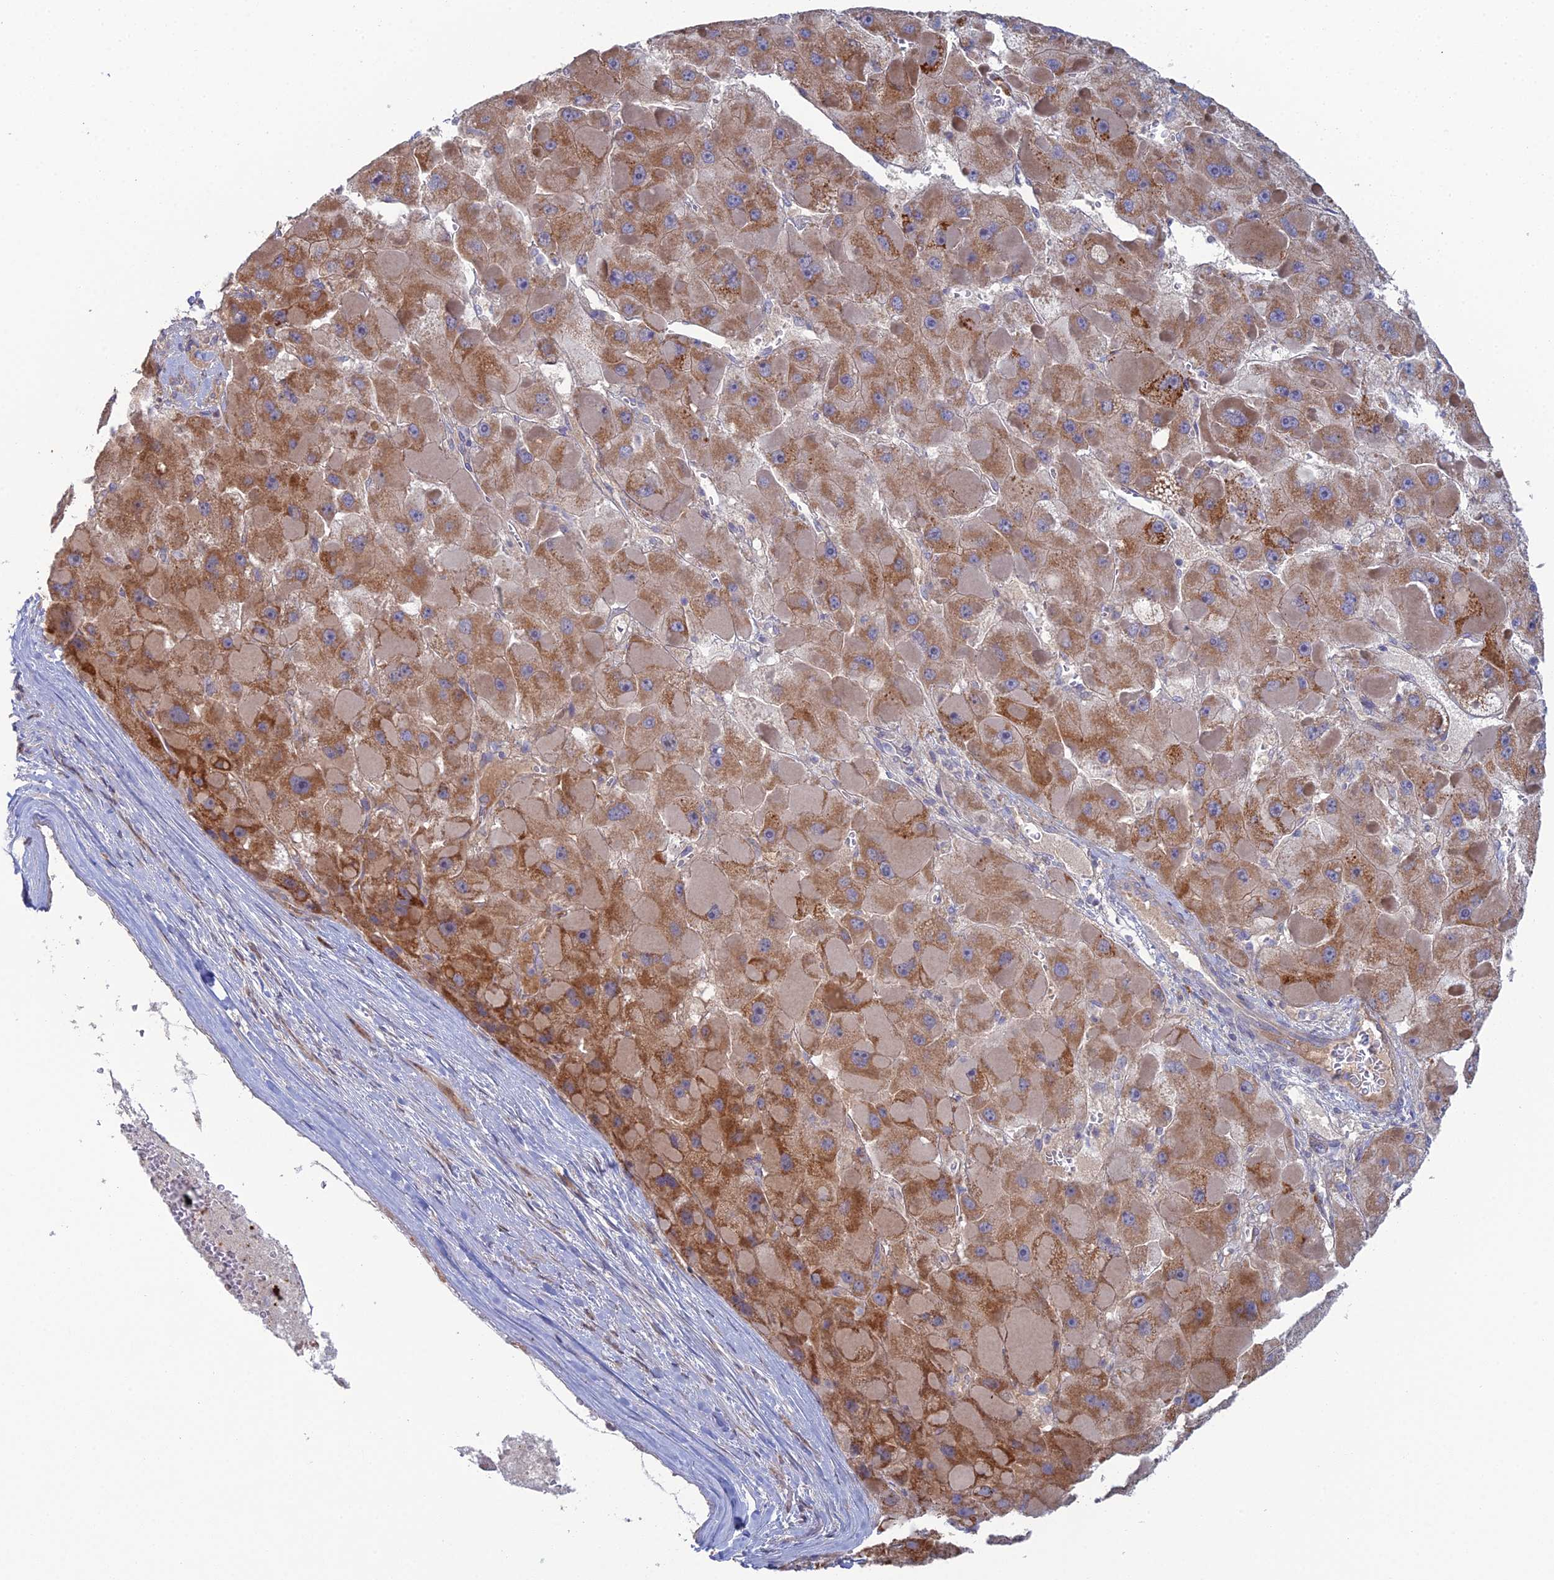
{"staining": {"intensity": "moderate", "quantity": ">75%", "location": "cytoplasmic/membranous"}, "tissue": "liver cancer", "cell_type": "Tumor cells", "image_type": "cancer", "snomed": [{"axis": "morphology", "description": "Carcinoma, Hepatocellular, NOS"}, {"axis": "topography", "description": "Liver"}], "caption": "Hepatocellular carcinoma (liver) stained with immunohistochemistry (IHC) shows moderate cytoplasmic/membranous staining in about >75% of tumor cells.", "gene": "ARL16", "patient": {"sex": "female", "age": 73}}